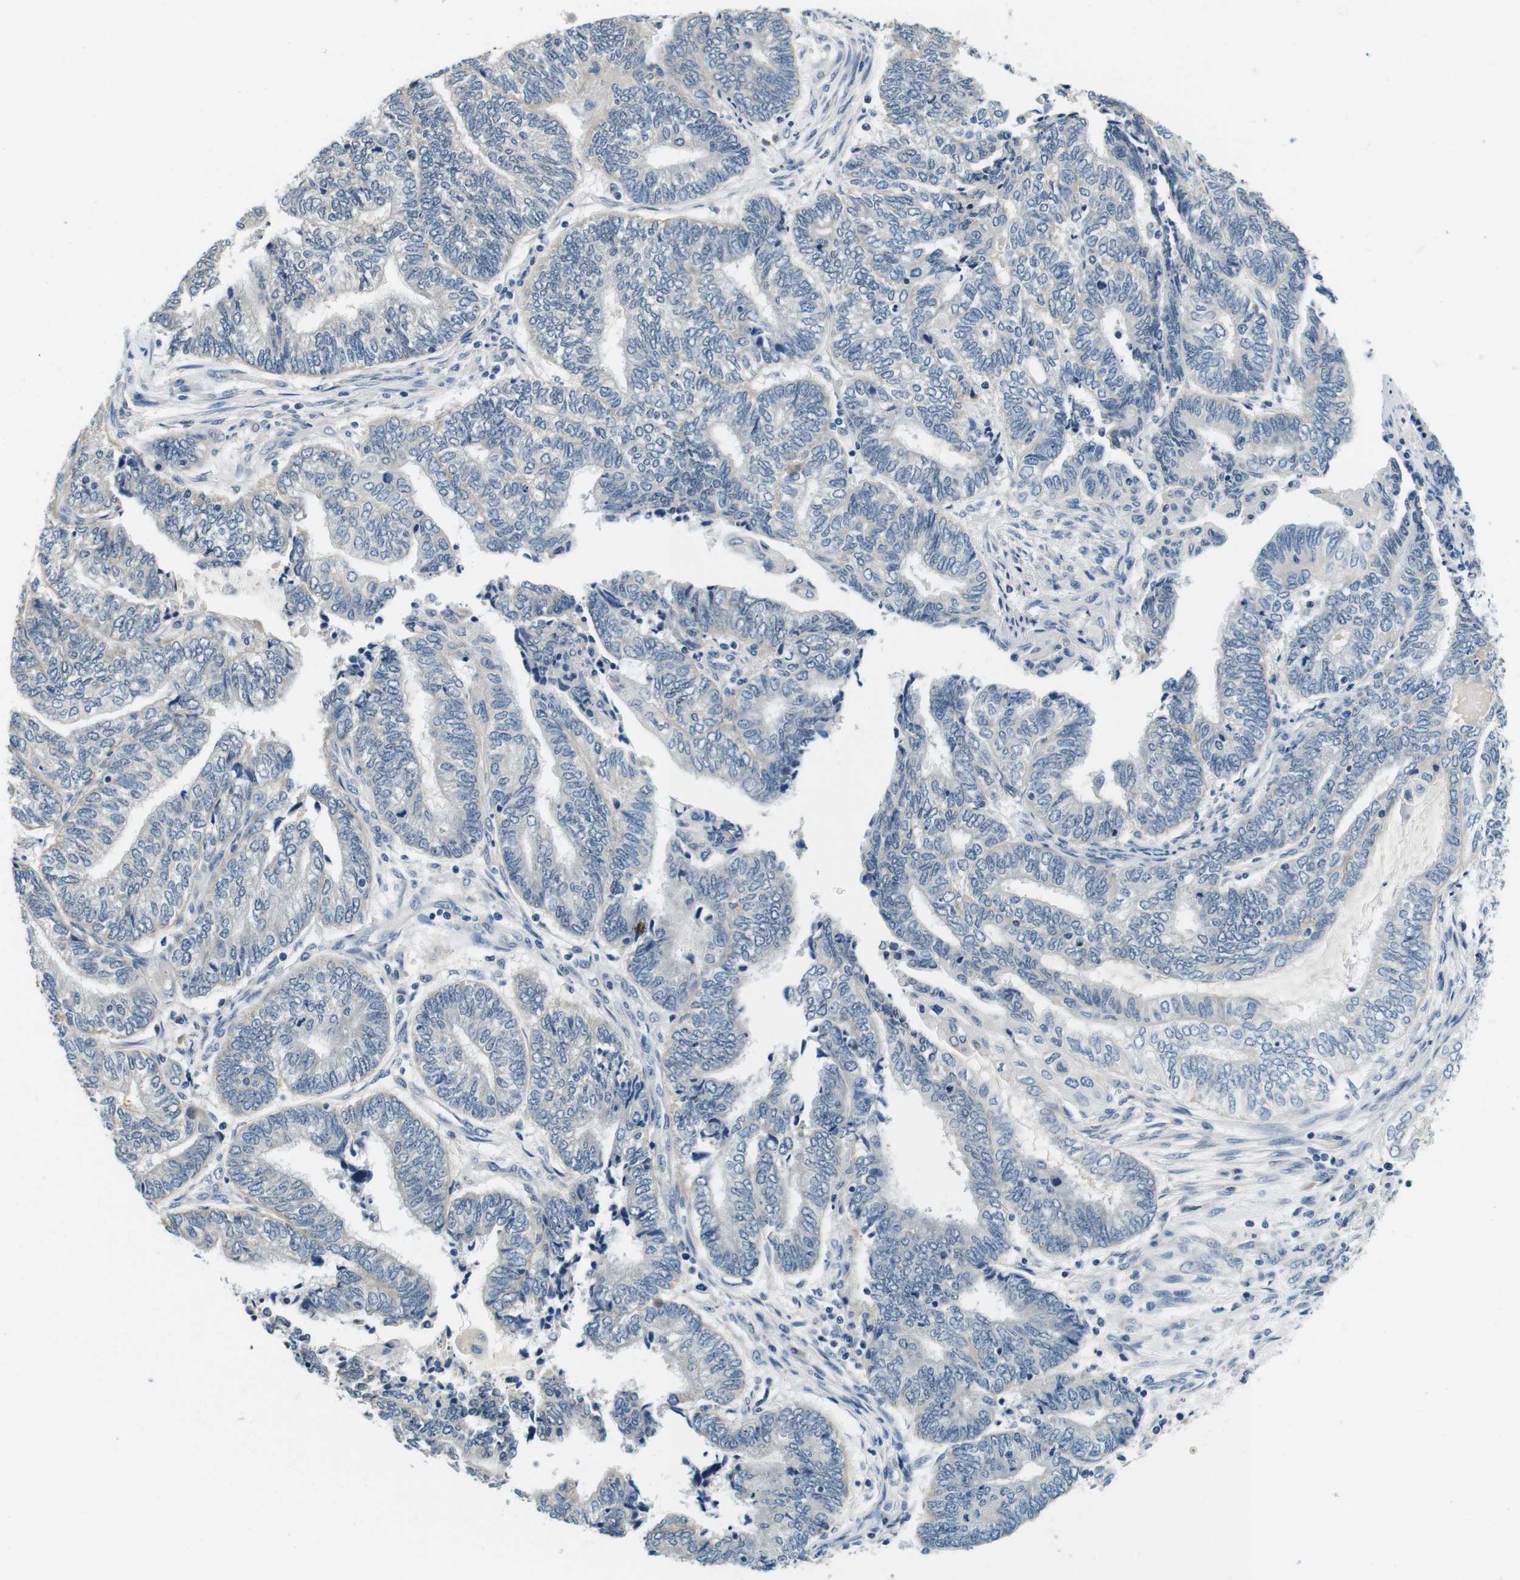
{"staining": {"intensity": "negative", "quantity": "none", "location": "none"}, "tissue": "endometrial cancer", "cell_type": "Tumor cells", "image_type": "cancer", "snomed": [{"axis": "morphology", "description": "Adenocarcinoma, NOS"}, {"axis": "topography", "description": "Uterus"}, {"axis": "topography", "description": "Endometrium"}], "caption": "There is no significant expression in tumor cells of endometrial cancer.", "gene": "DTNA", "patient": {"sex": "female", "age": 70}}